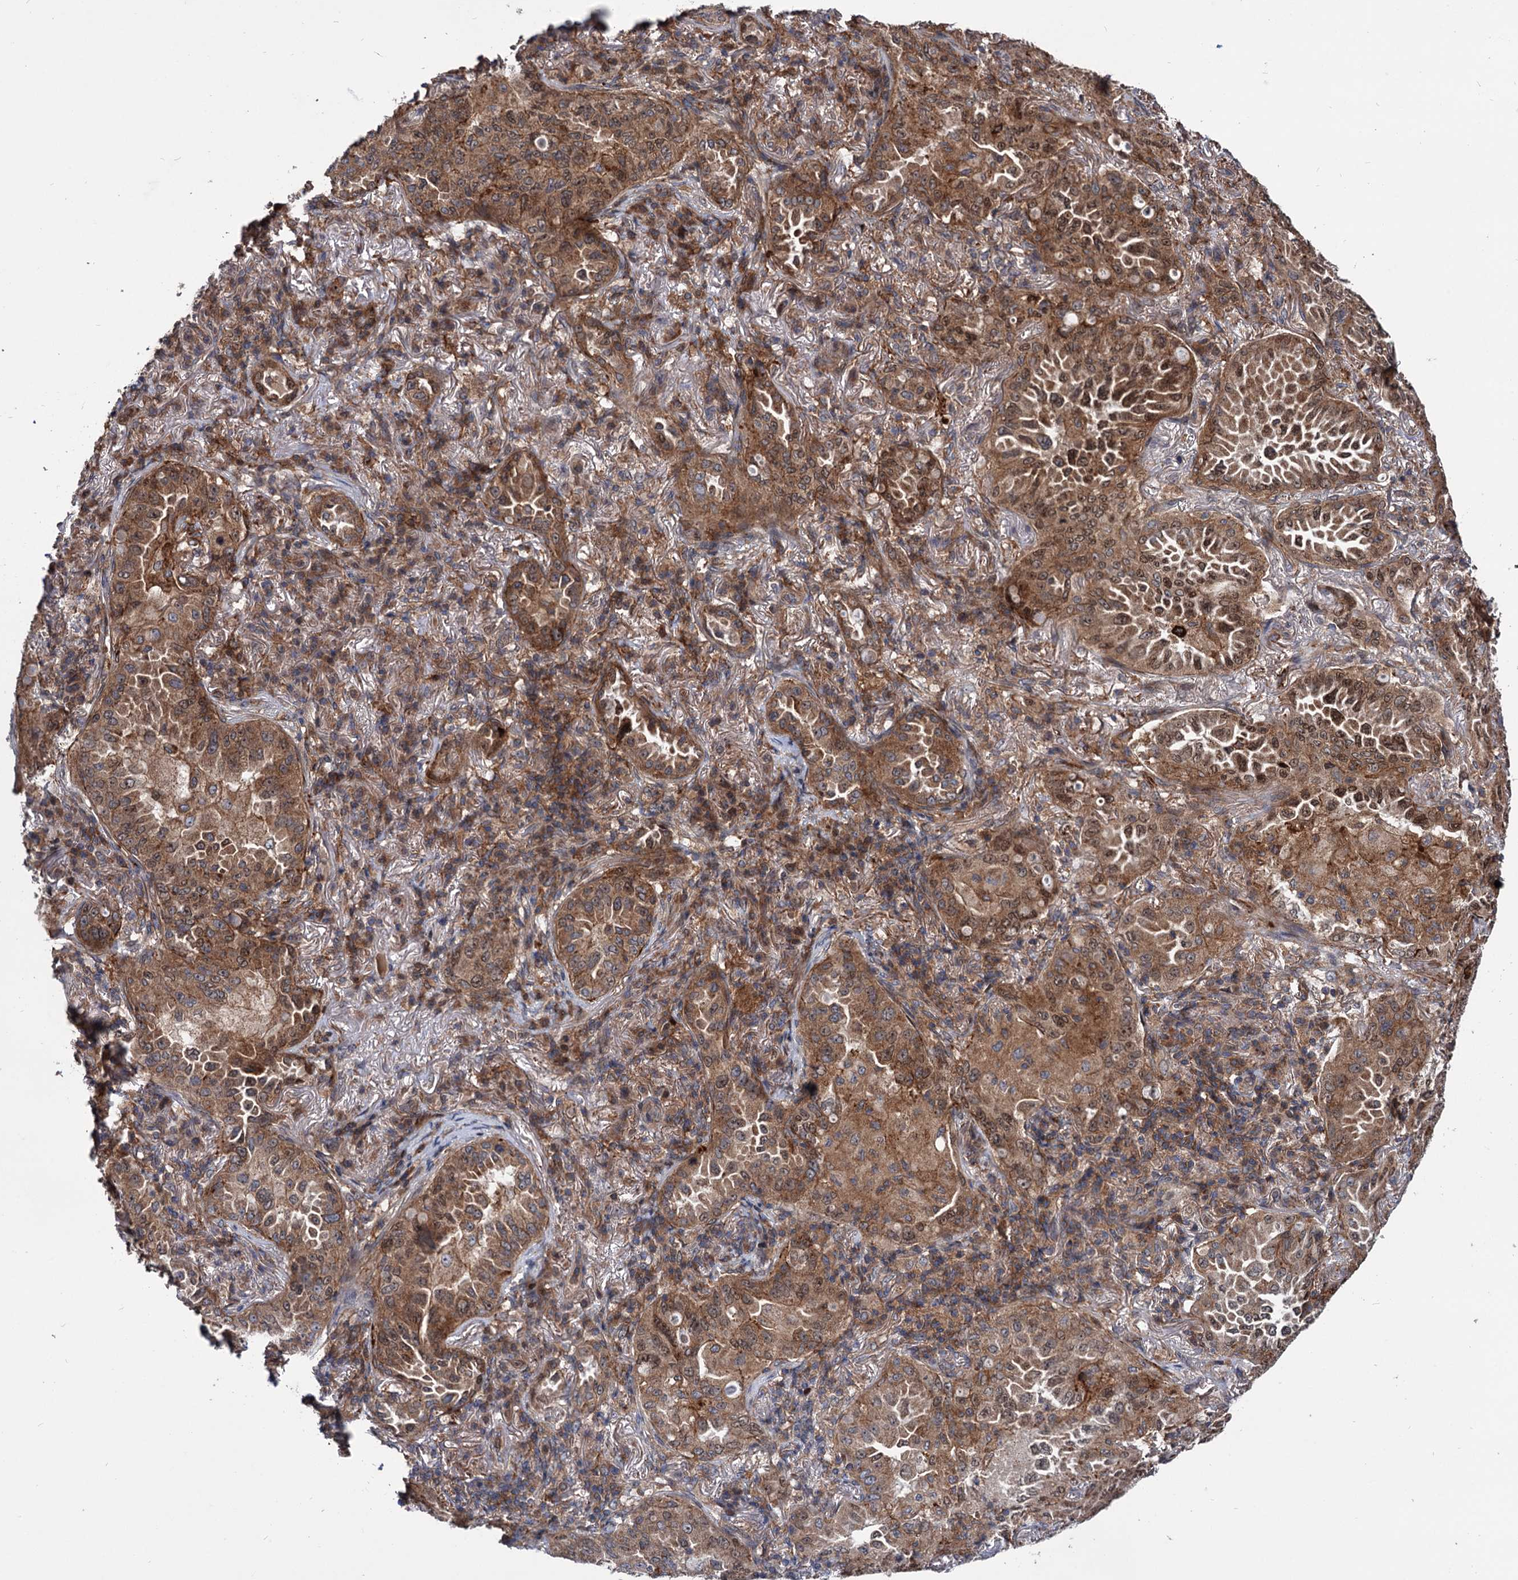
{"staining": {"intensity": "strong", "quantity": ">75%", "location": "cytoplasmic/membranous"}, "tissue": "lung cancer", "cell_type": "Tumor cells", "image_type": "cancer", "snomed": [{"axis": "morphology", "description": "Adenocarcinoma, NOS"}, {"axis": "topography", "description": "Lung"}], "caption": "Immunohistochemical staining of lung cancer displays strong cytoplasmic/membranous protein staining in approximately >75% of tumor cells. (DAB IHC, brown staining for protein, blue staining for nuclei).", "gene": "RNF111", "patient": {"sex": "female", "age": 69}}